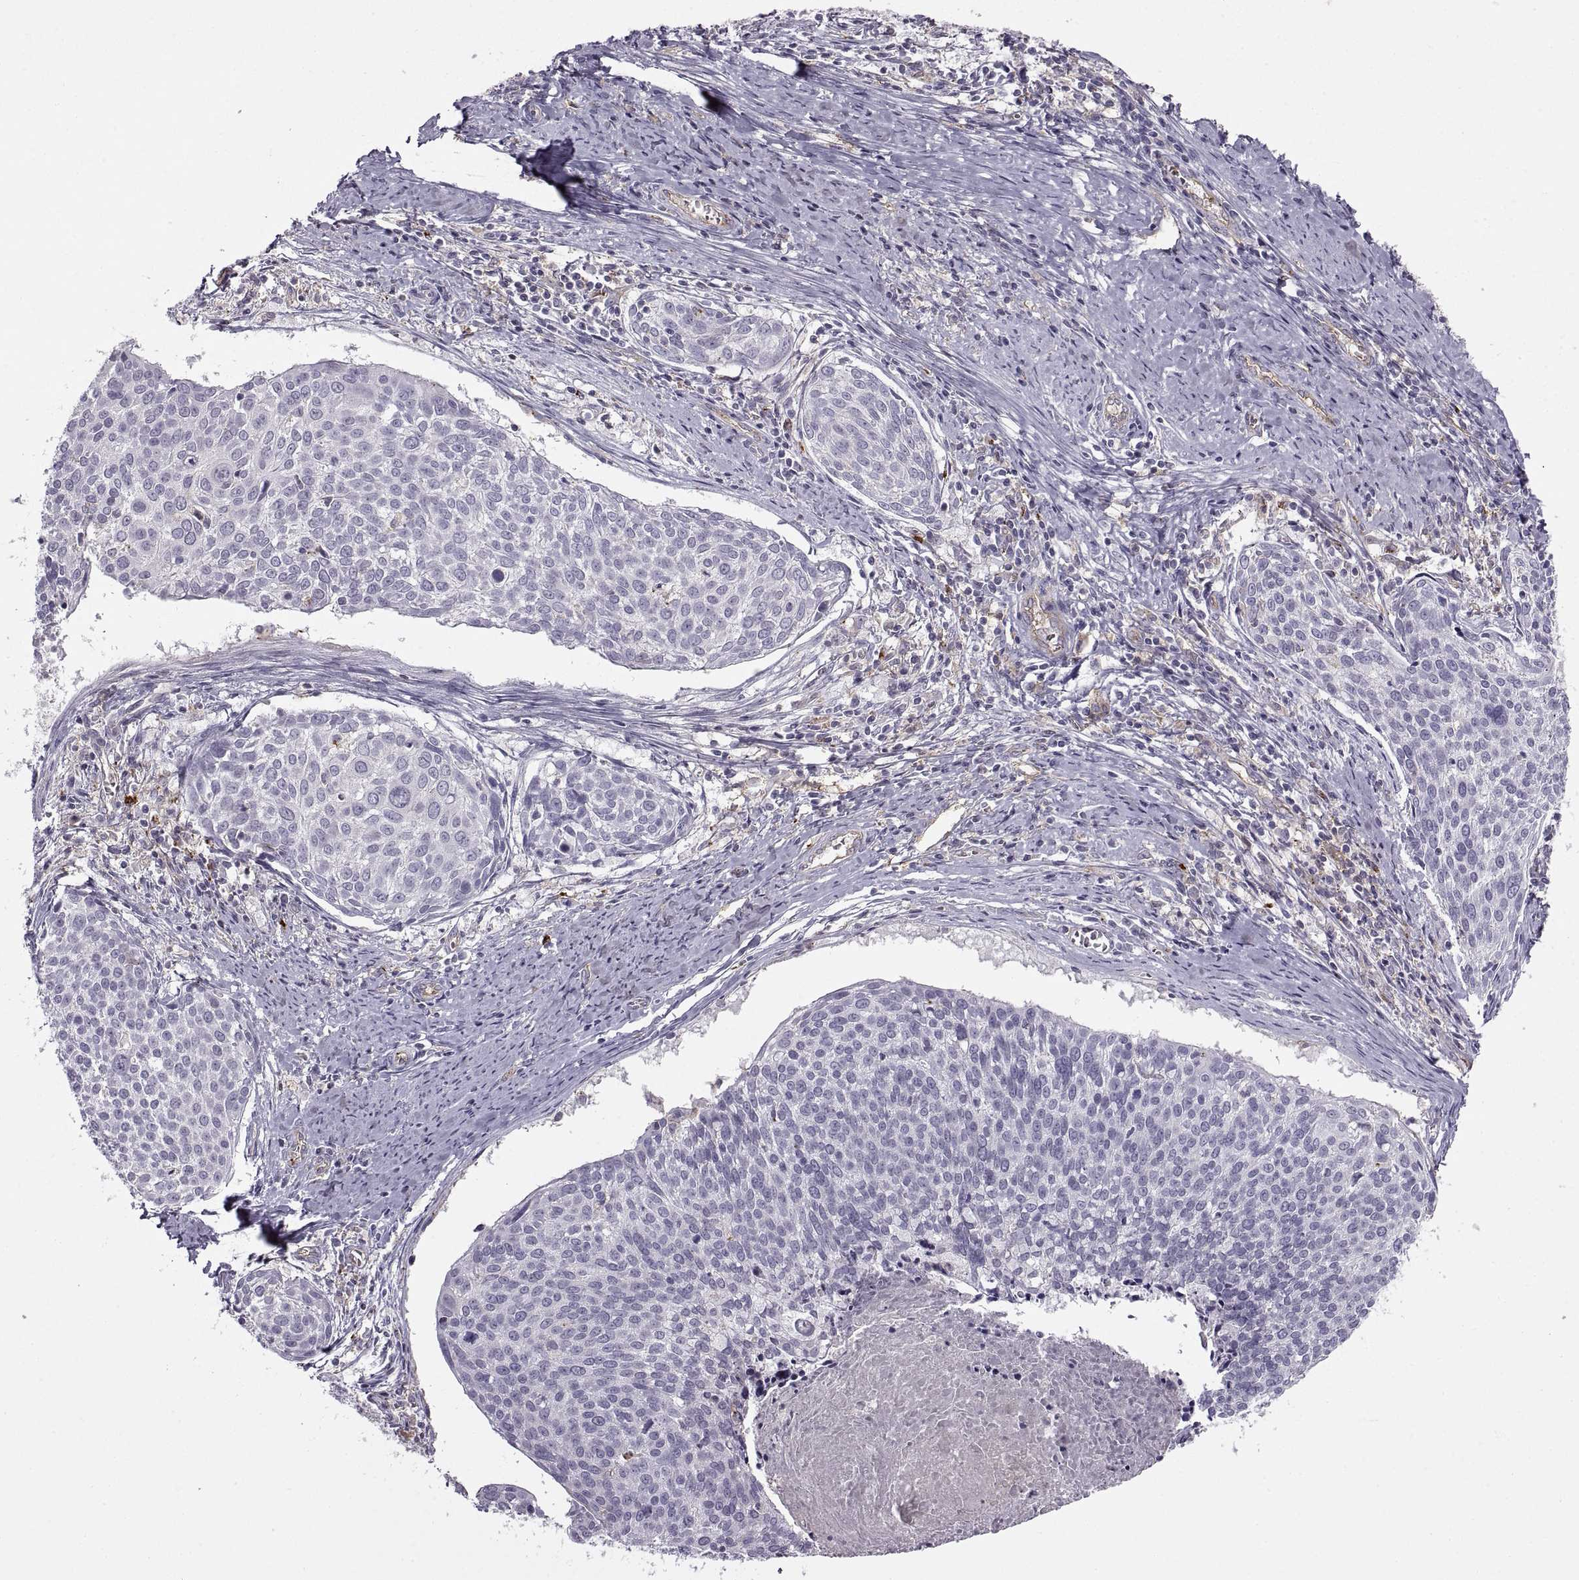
{"staining": {"intensity": "negative", "quantity": "none", "location": "none"}, "tissue": "cervical cancer", "cell_type": "Tumor cells", "image_type": "cancer", "snomed": [{"axis": "morphology", "description": "Squamous cell carcinoma, NOS"}, {"axis": "topography", "description": "Cervix"}], "caption": "Protein analysis of cervical cancer (squamous cell carcinoma) displays no significant staining in tumor cells.", "gene": "RALB", "patient": {"sex": "female", "age": 39}}